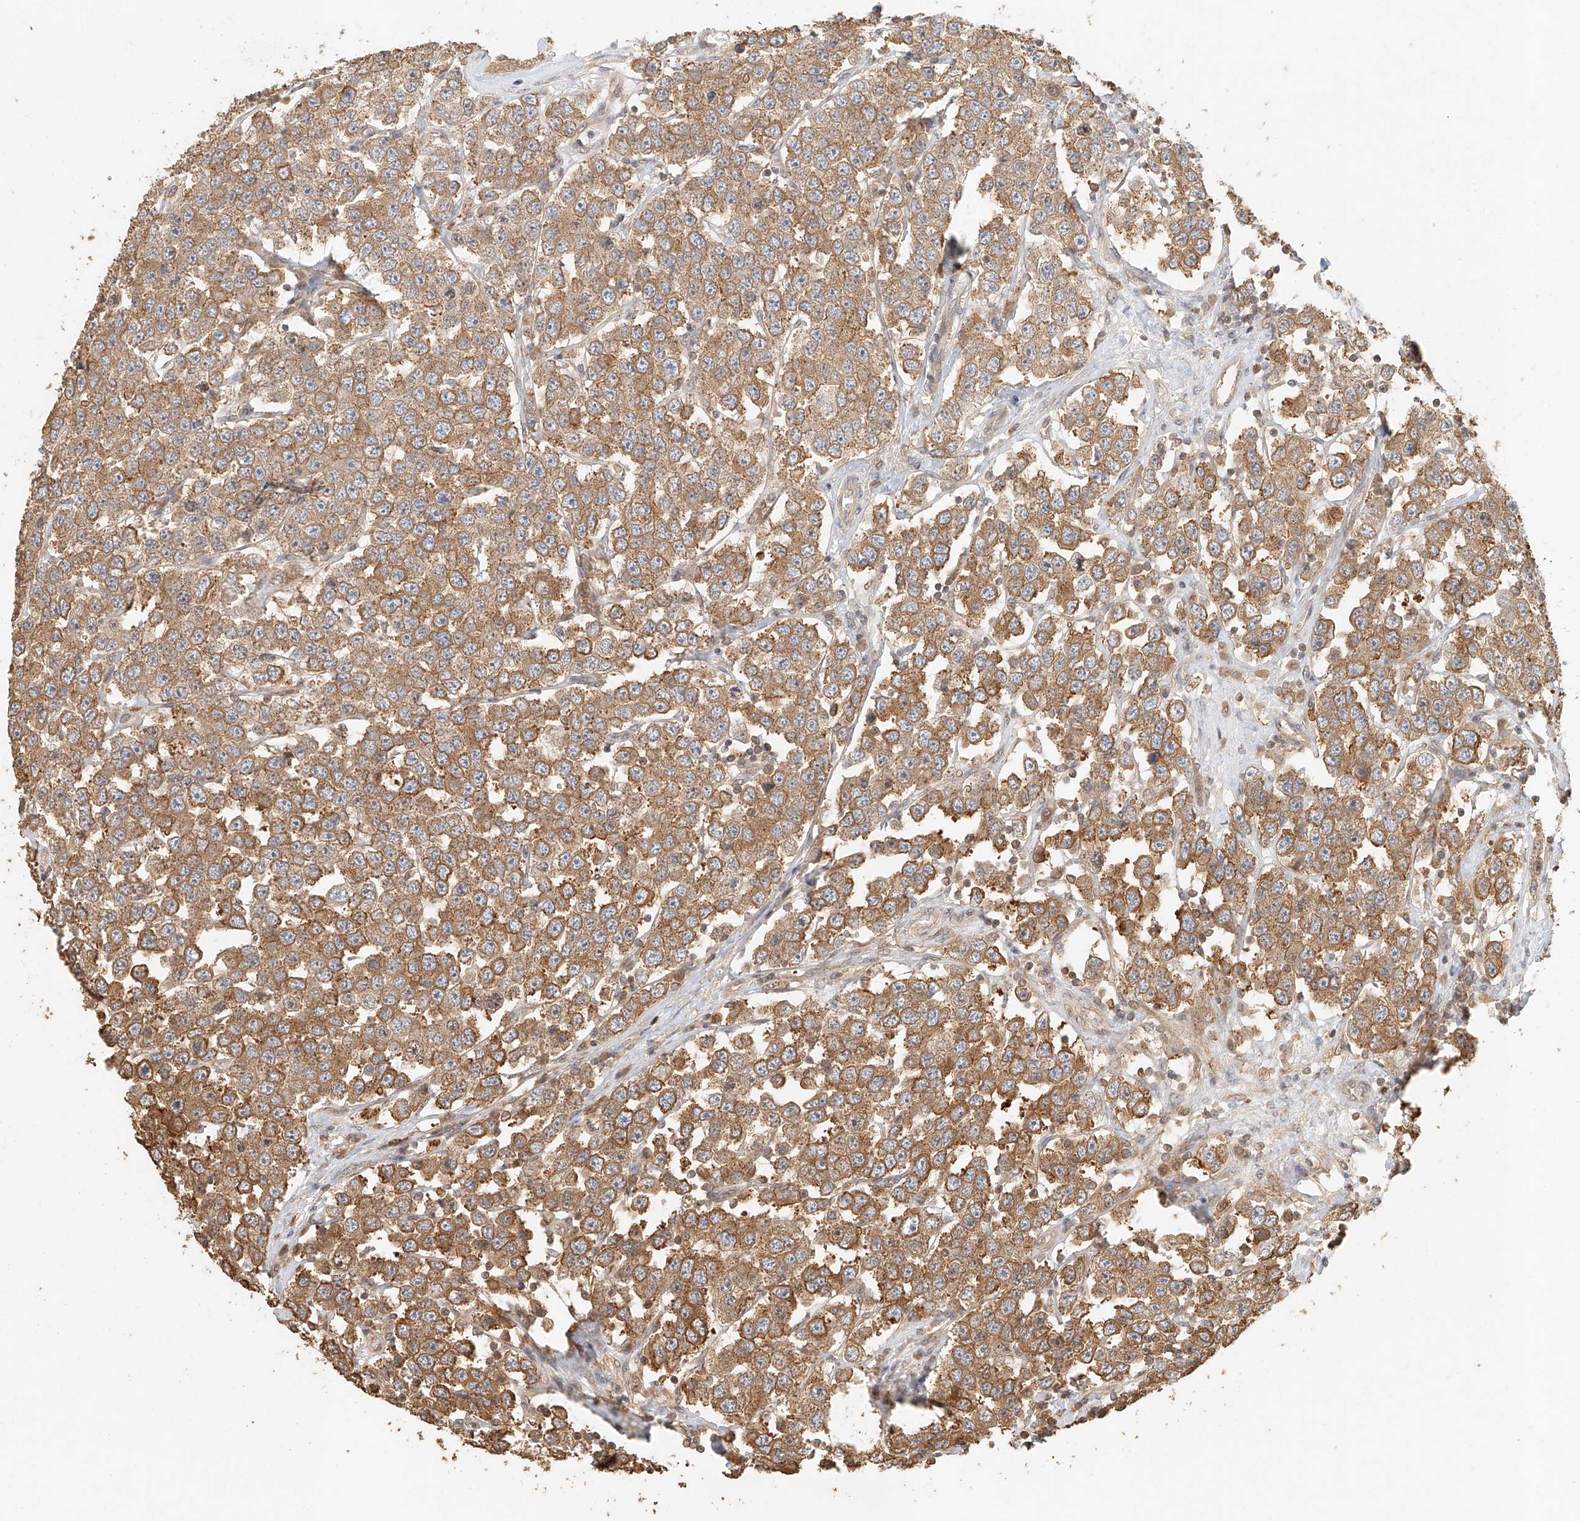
{"staining": {"intensity": "strong", "quantity": ">75%", "location": "cytoplasmic/membranous"}, "tissue": "testis cancer", "cell_type": "Tumor cells", "image_type": "cancer", "snomed": [{"axis": "morphology", "description": "Seminoma, NOS"}, {"axis": "topography", "description": "Testis"}], "caption": "Strong cytoplasmic/membranous protein positivity is present in about >75% of tumor cells in testis seminoma.", "gene": "NAP1L1", "patient": {"sex": "male", "age": 28}}